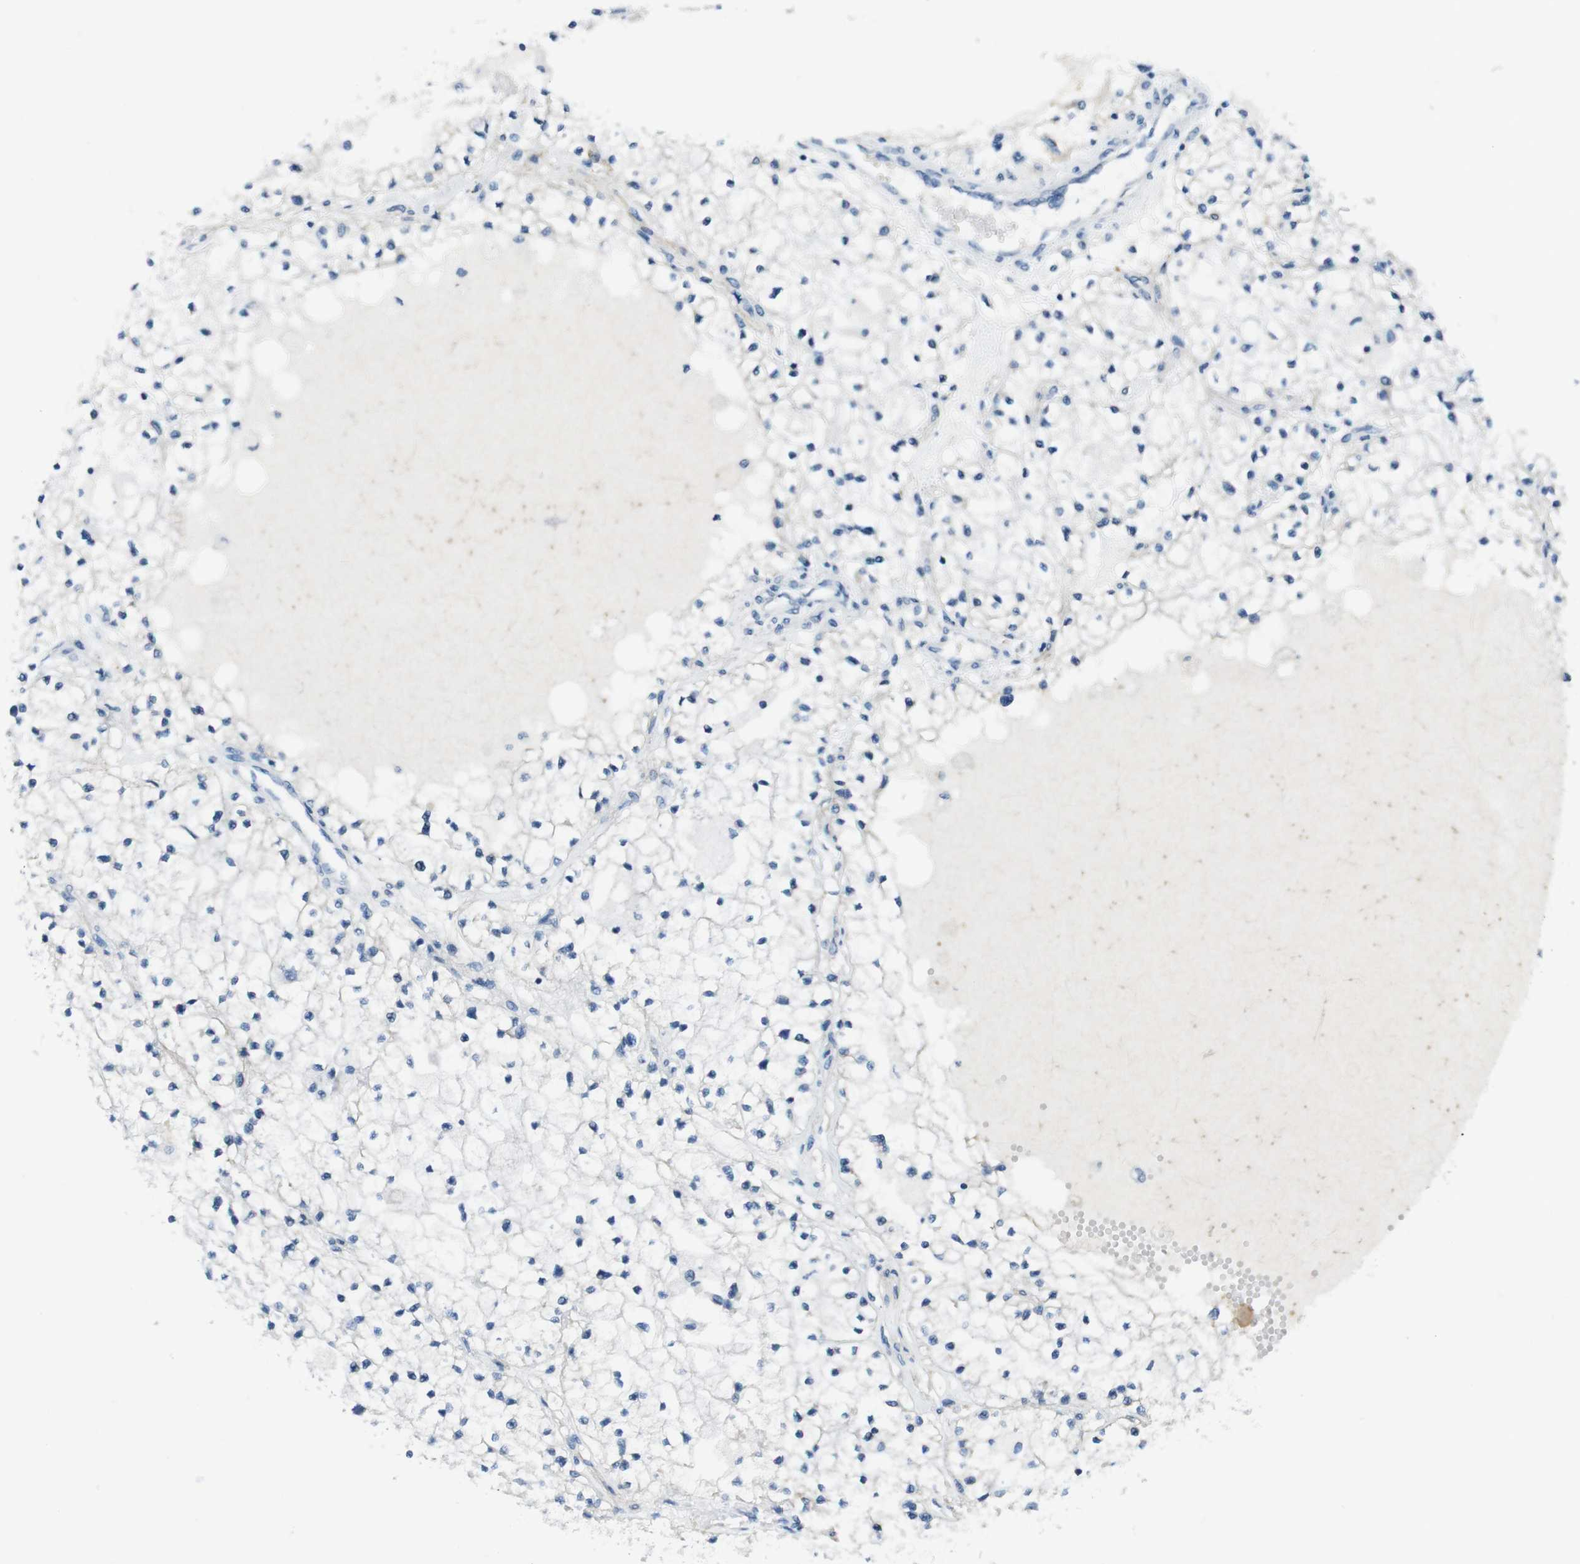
{"staining": {"intensity": "negative", "quantity": "none", "location": "none"}, "tissue": "renal cancer", "cell_type": "Tumor cells", "image_type": "cancer", "snomed": [{"axis": "morphology", "description": "Adenocarcinoma, NOS"}, {"axis": "topography", "description": "Kidney"}], "caption": "Renal cancer stained for a protein using immunohistochemistry (IHC) exhibits no staining tumor cells.", "gene": "HRH2", "patient": {"sex": "male", "age": 68}}